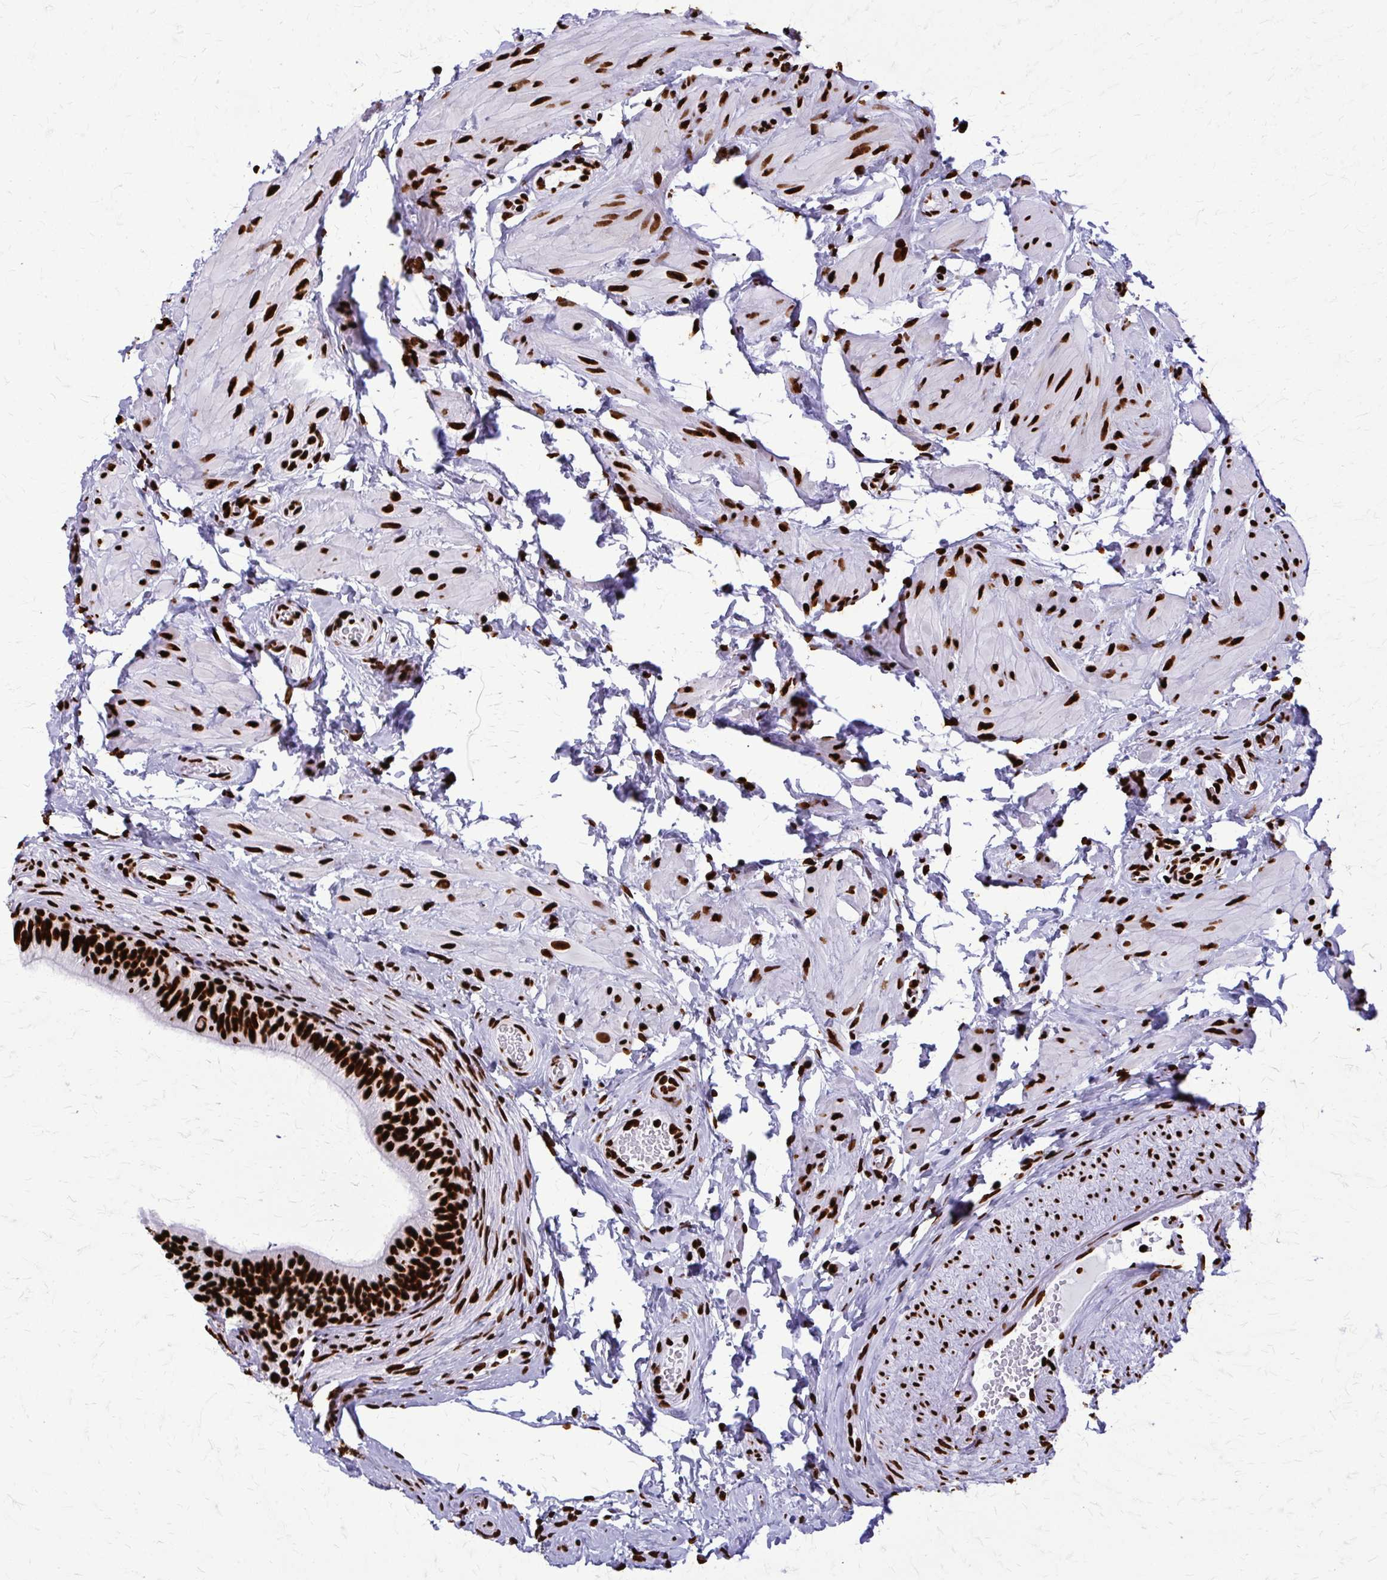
{"staining": {"intensity": "strong", "quantity": ">75%", "location": "nuclear"}, "tissue": "epididymis", "cell_type": "Glandular cells", "image_type": "normal", "snomed": [{"axis": "morphology", "description": "Normal tissue, NOS"}, {"axis": "topography", "description": "Epididymis, spermatic cord, NOS"}, {"axis": "topography", "description": "Epididymis"}, {"axis": "topography", "description": "Peripheral nerve tissue"}], "caption": "A high amount of strong nuclear staining is seen in approximately >75% of glandular cells in benign epididymis. (DAB (3,3'-diaminobenzidine) IHC, brown staining for protein, blue staining for nuclei).", "gene": "SFPQ", "patient": {"sex": "male", "age": 29}}